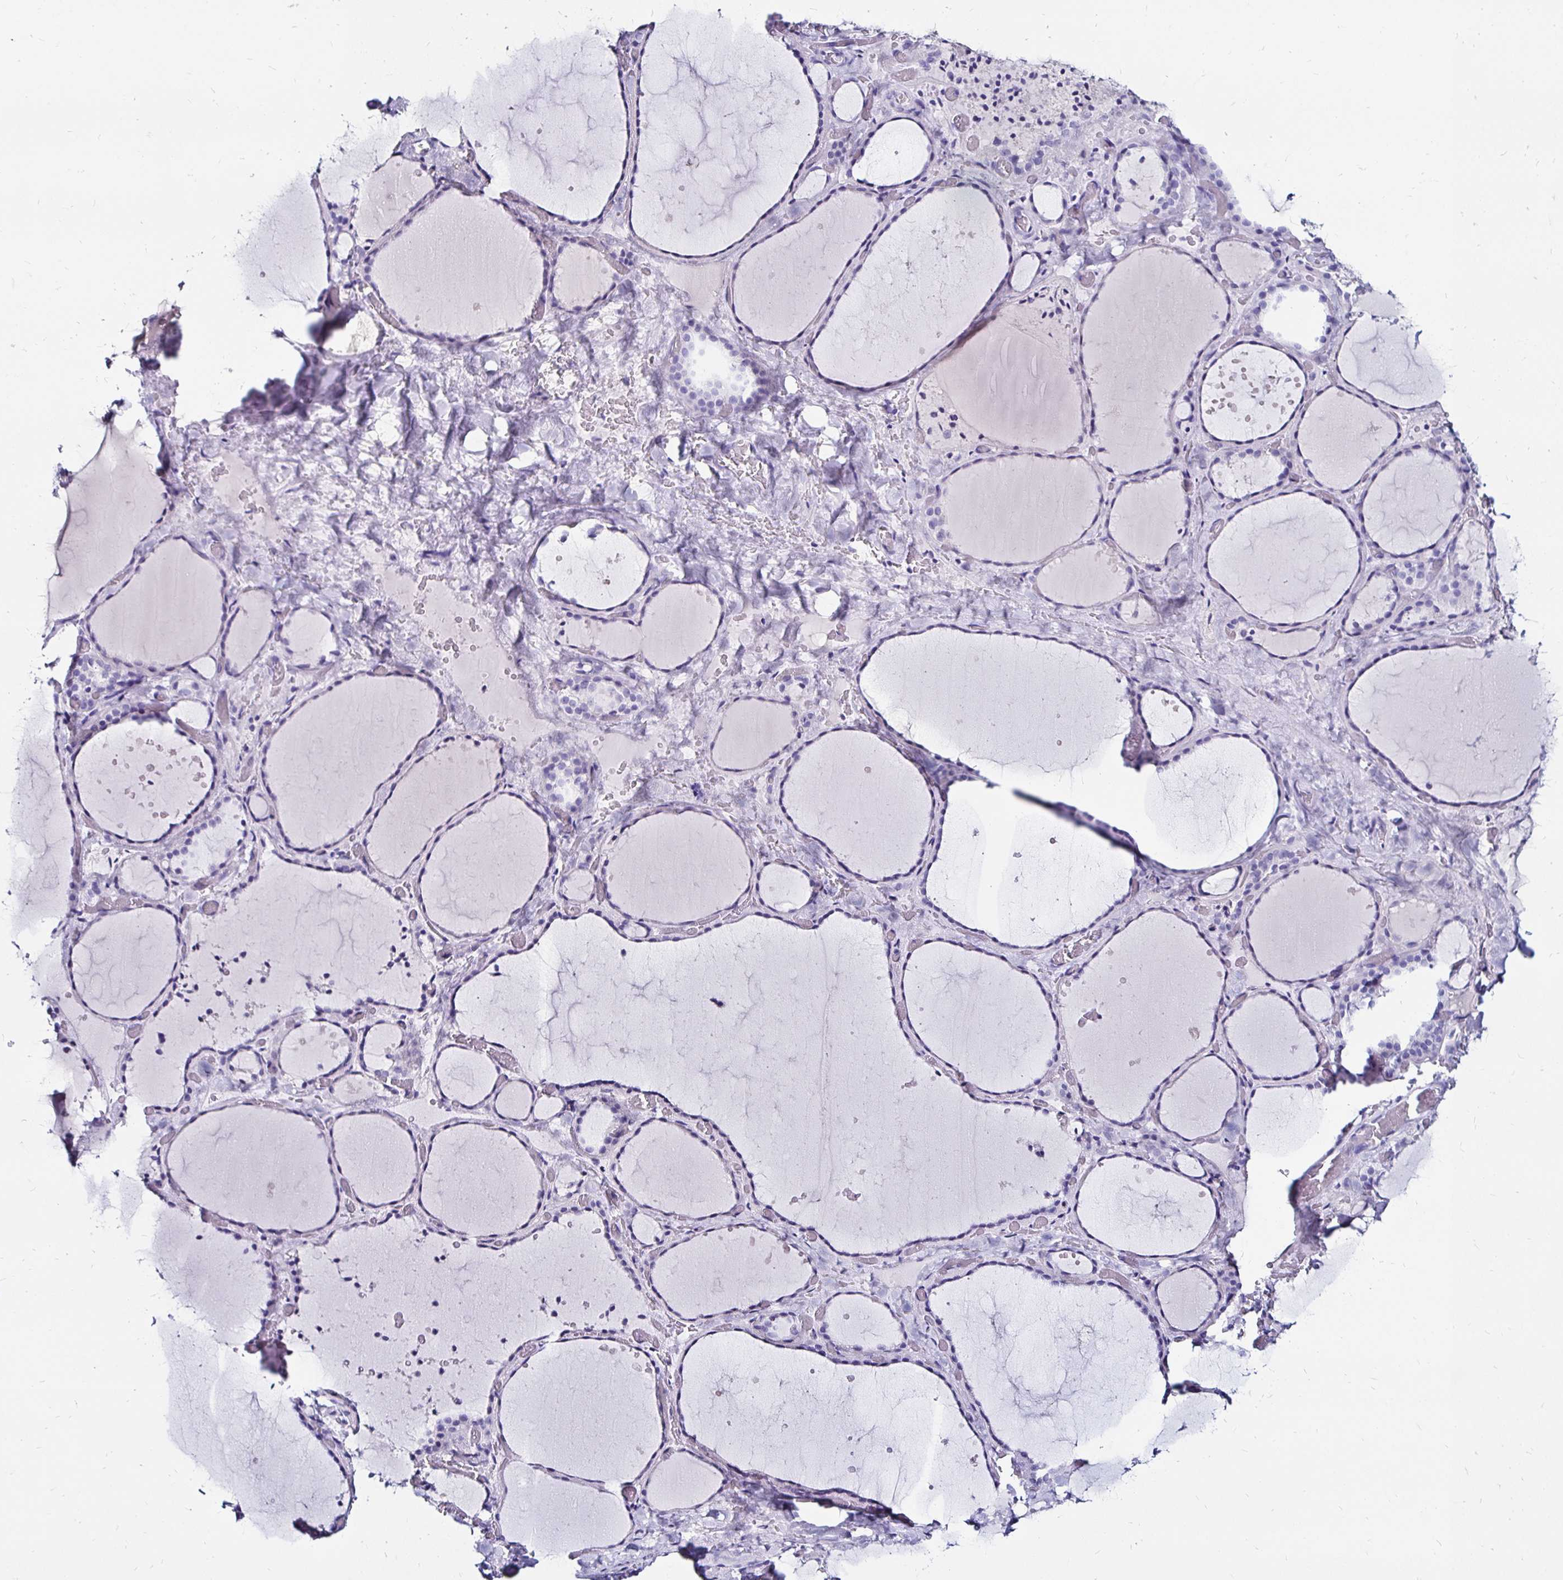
{"staining": {"intensity": "negative", "quantity": "none", "location": "none"}, "tissue": "thyroid gland", "cell_type": "Glandular cells", "image_type": "normal", "snomed": [{"axis": "morphology", "description": "Normal tissue, NOS"}, {"axis": "topography", "description": "Thyroid gland"}], "caption": "The image demonstrates no significant expression in glandular cells of thyroid gland. The staining was performed using DAB to visualize the protein expression in brown, while the nuclei were stained in blue with hematoxylin (Magnification: 20x).", "gene": "KCNT1", "patient": {"sex": "female", "age": 36}}